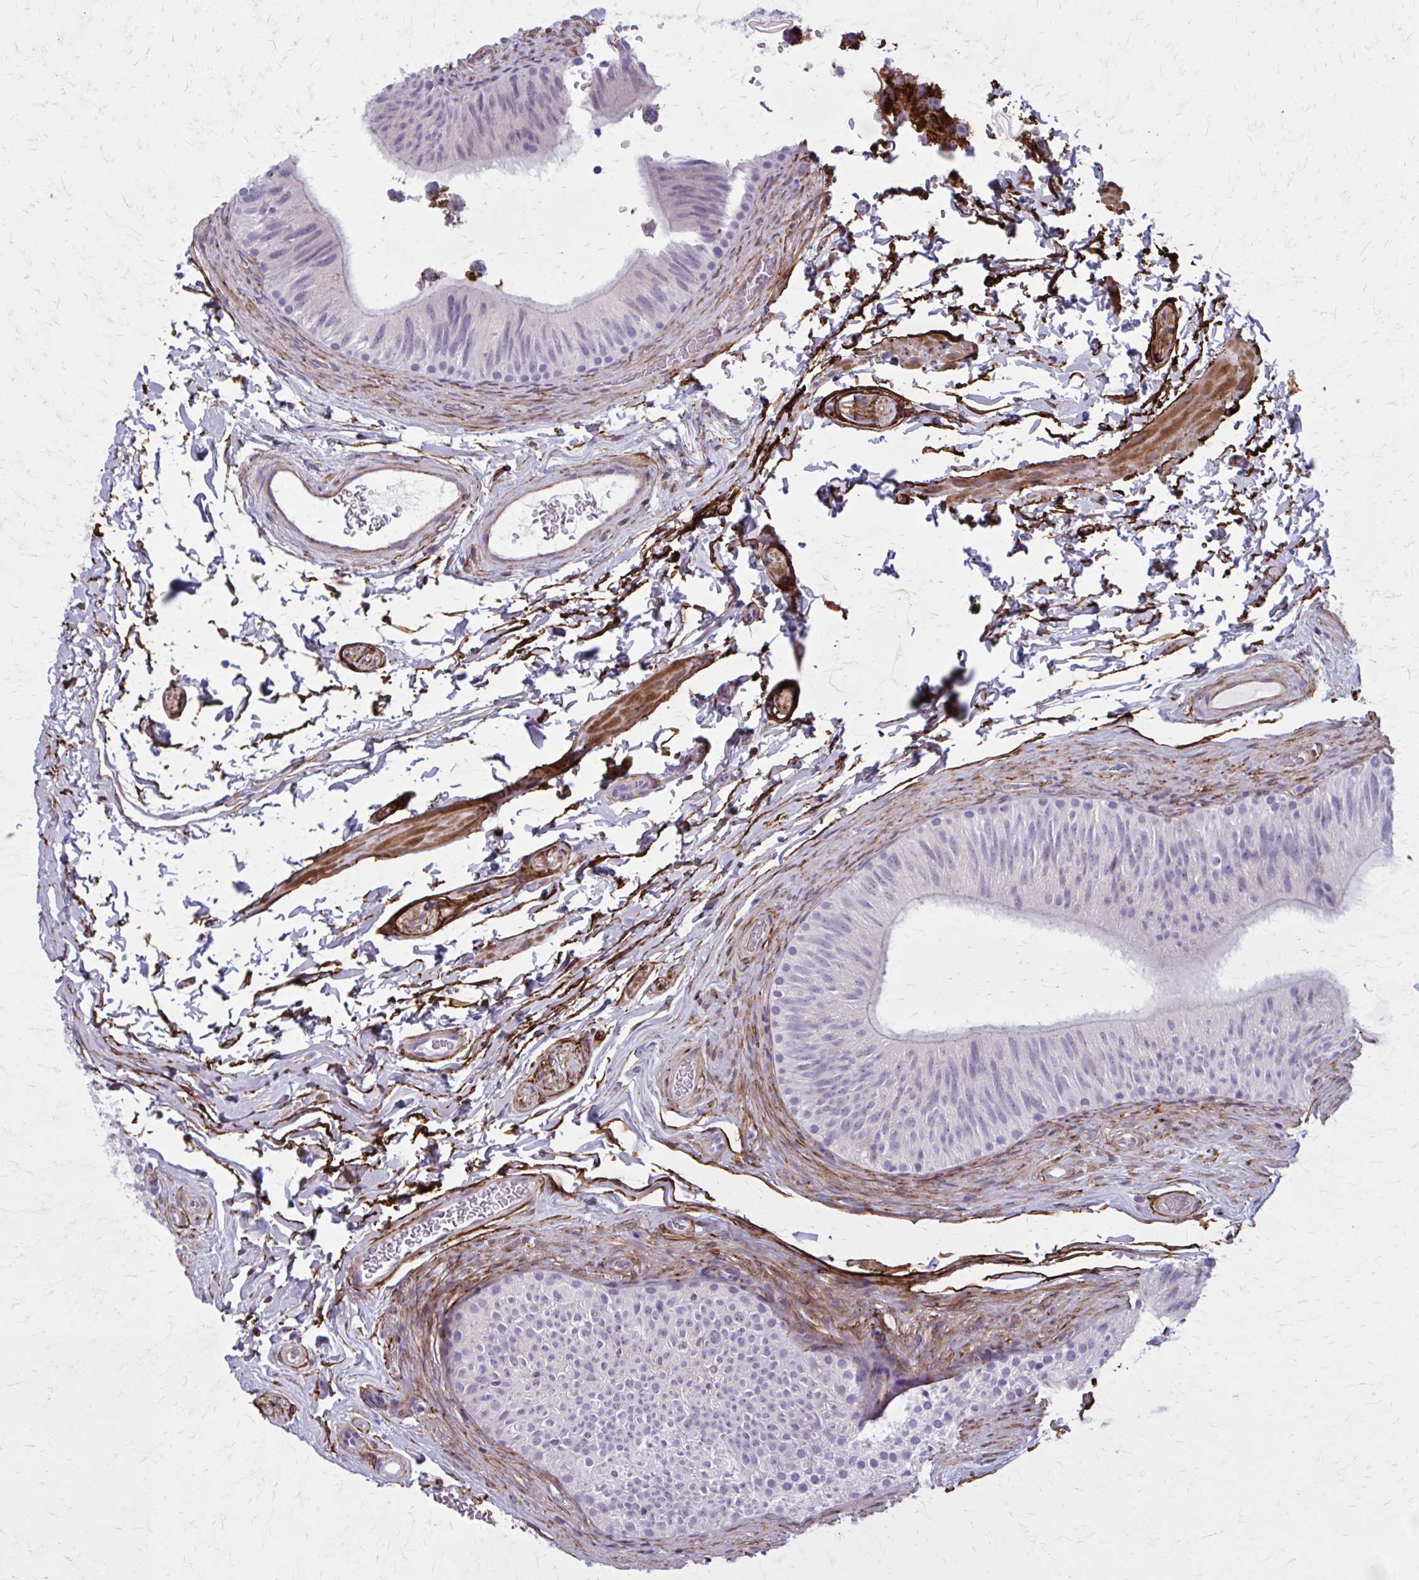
{"staining": {"intensity": "negative", "quantity": "none", "location": "none"}, "tissue": "epididymis", "cell_type": "Glandular cells", "image_type": "normal", "snomed": [{"axis": "morphology", "description": "Normal tissue, NOS"}, {"axis": "topography", "description": "Epididymis, spermatic cord, NOS"}, {"axis": "topography", "description": "Epididymis"}], "caption": "A histopathology image of human epididymis is negative for staining in glandular cells. Nuclei are stained in blue.", "gene": "AKAP12", "patient": {"sex": "male", "age": 31}}